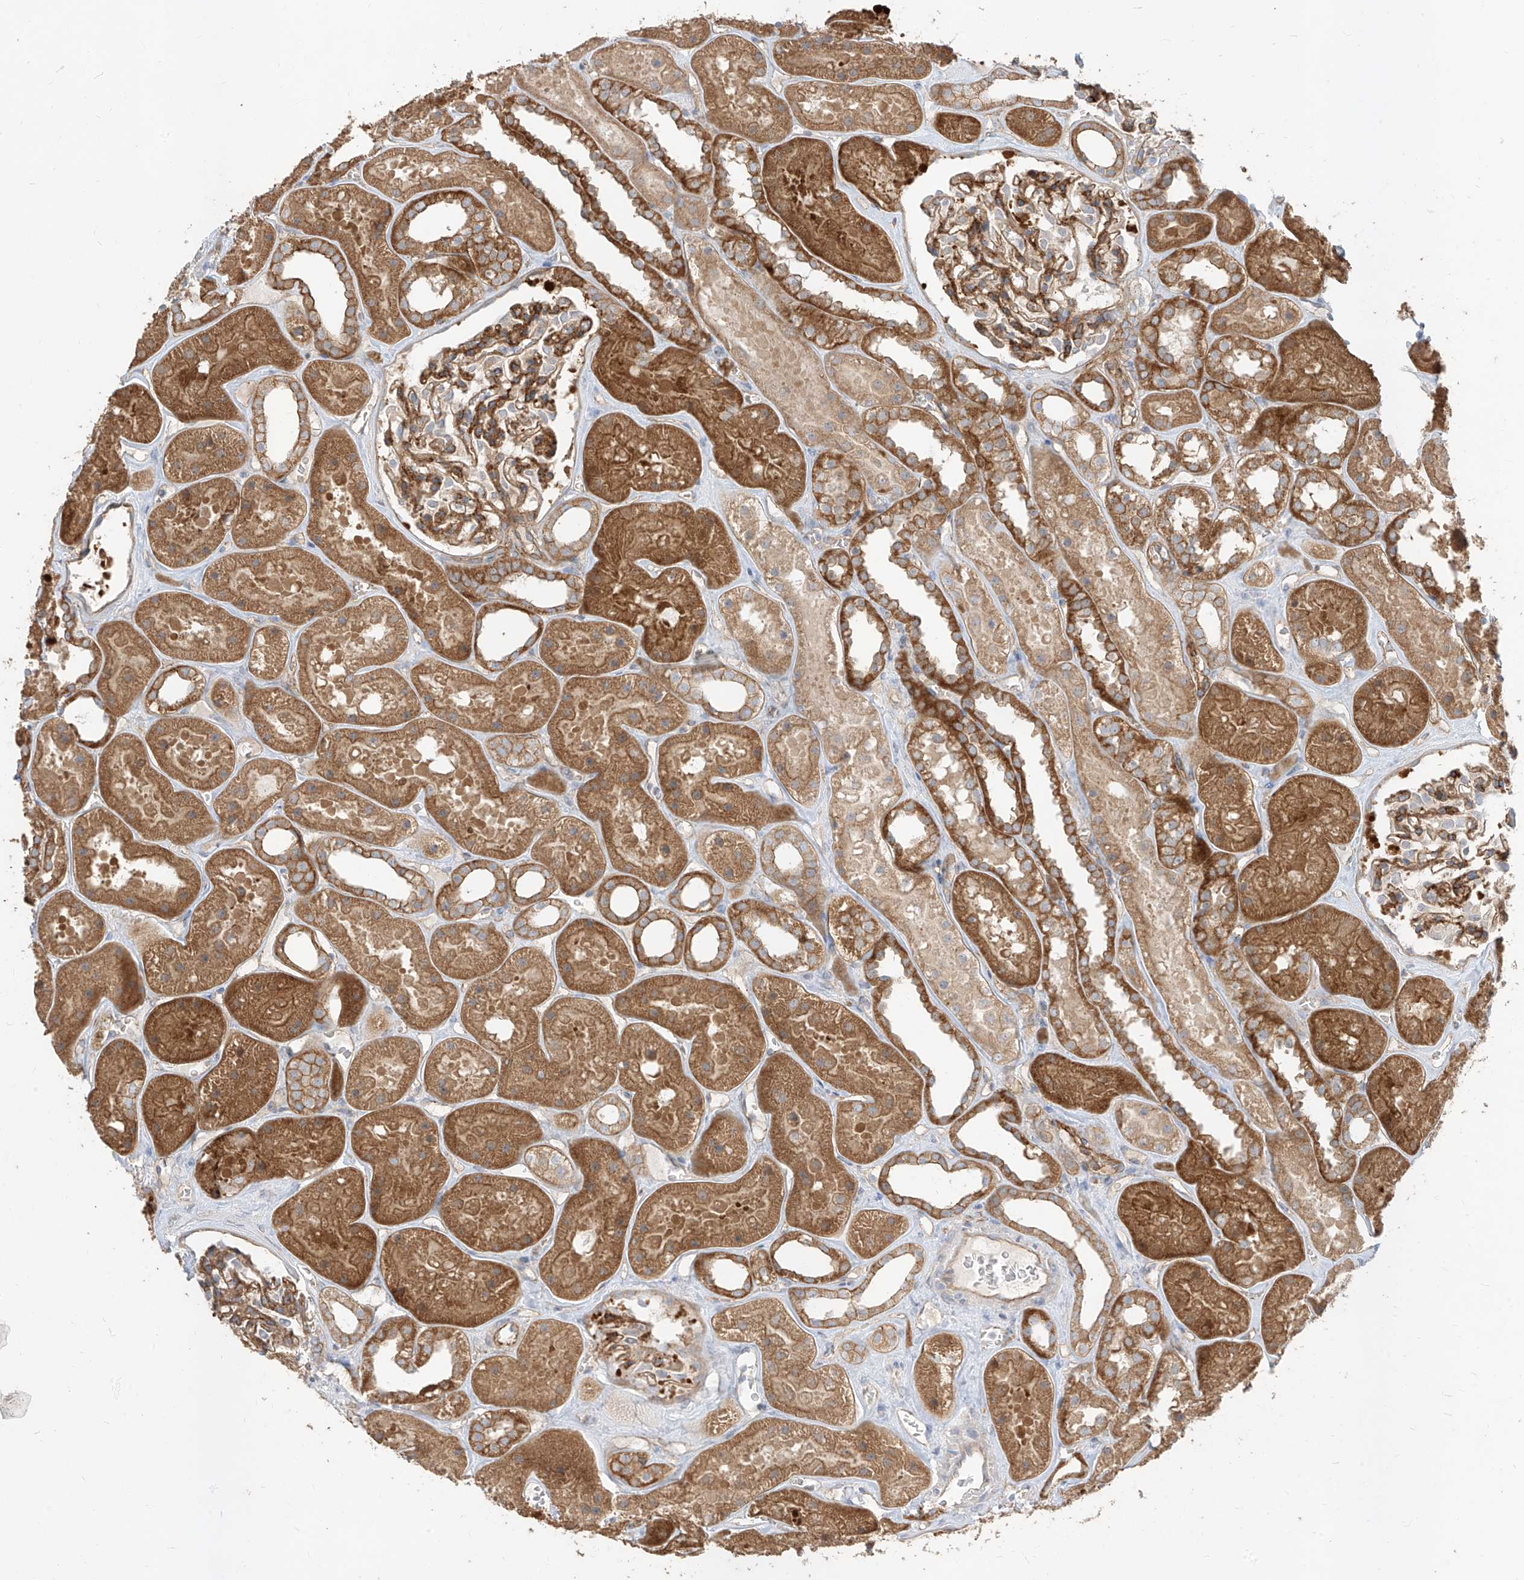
{"staining": {"intensity": "moderate", "quantity": "25%-75%", "location": "cytoplasmic/membranous"}, "tissue": "kidney", "cell_type": "Cells in glomeruli", "image_type": "normal", "snomed": [{"axis": "morphology", "description": "Normal tissue, NOS"}, {"axis": "topography", "description": "Kidney"}], "caption": "IHC photomicrograph of benign kidney: kidney stained using IHC shows medium levels of moderate protein expression localized specifically in the cytoplasmic/membranous of cells in glomeruli, appearing as a cytoplasmic/membranous brown color.", "gene": "EPHX4", "patient": {"sex": "female", "age": 41}}